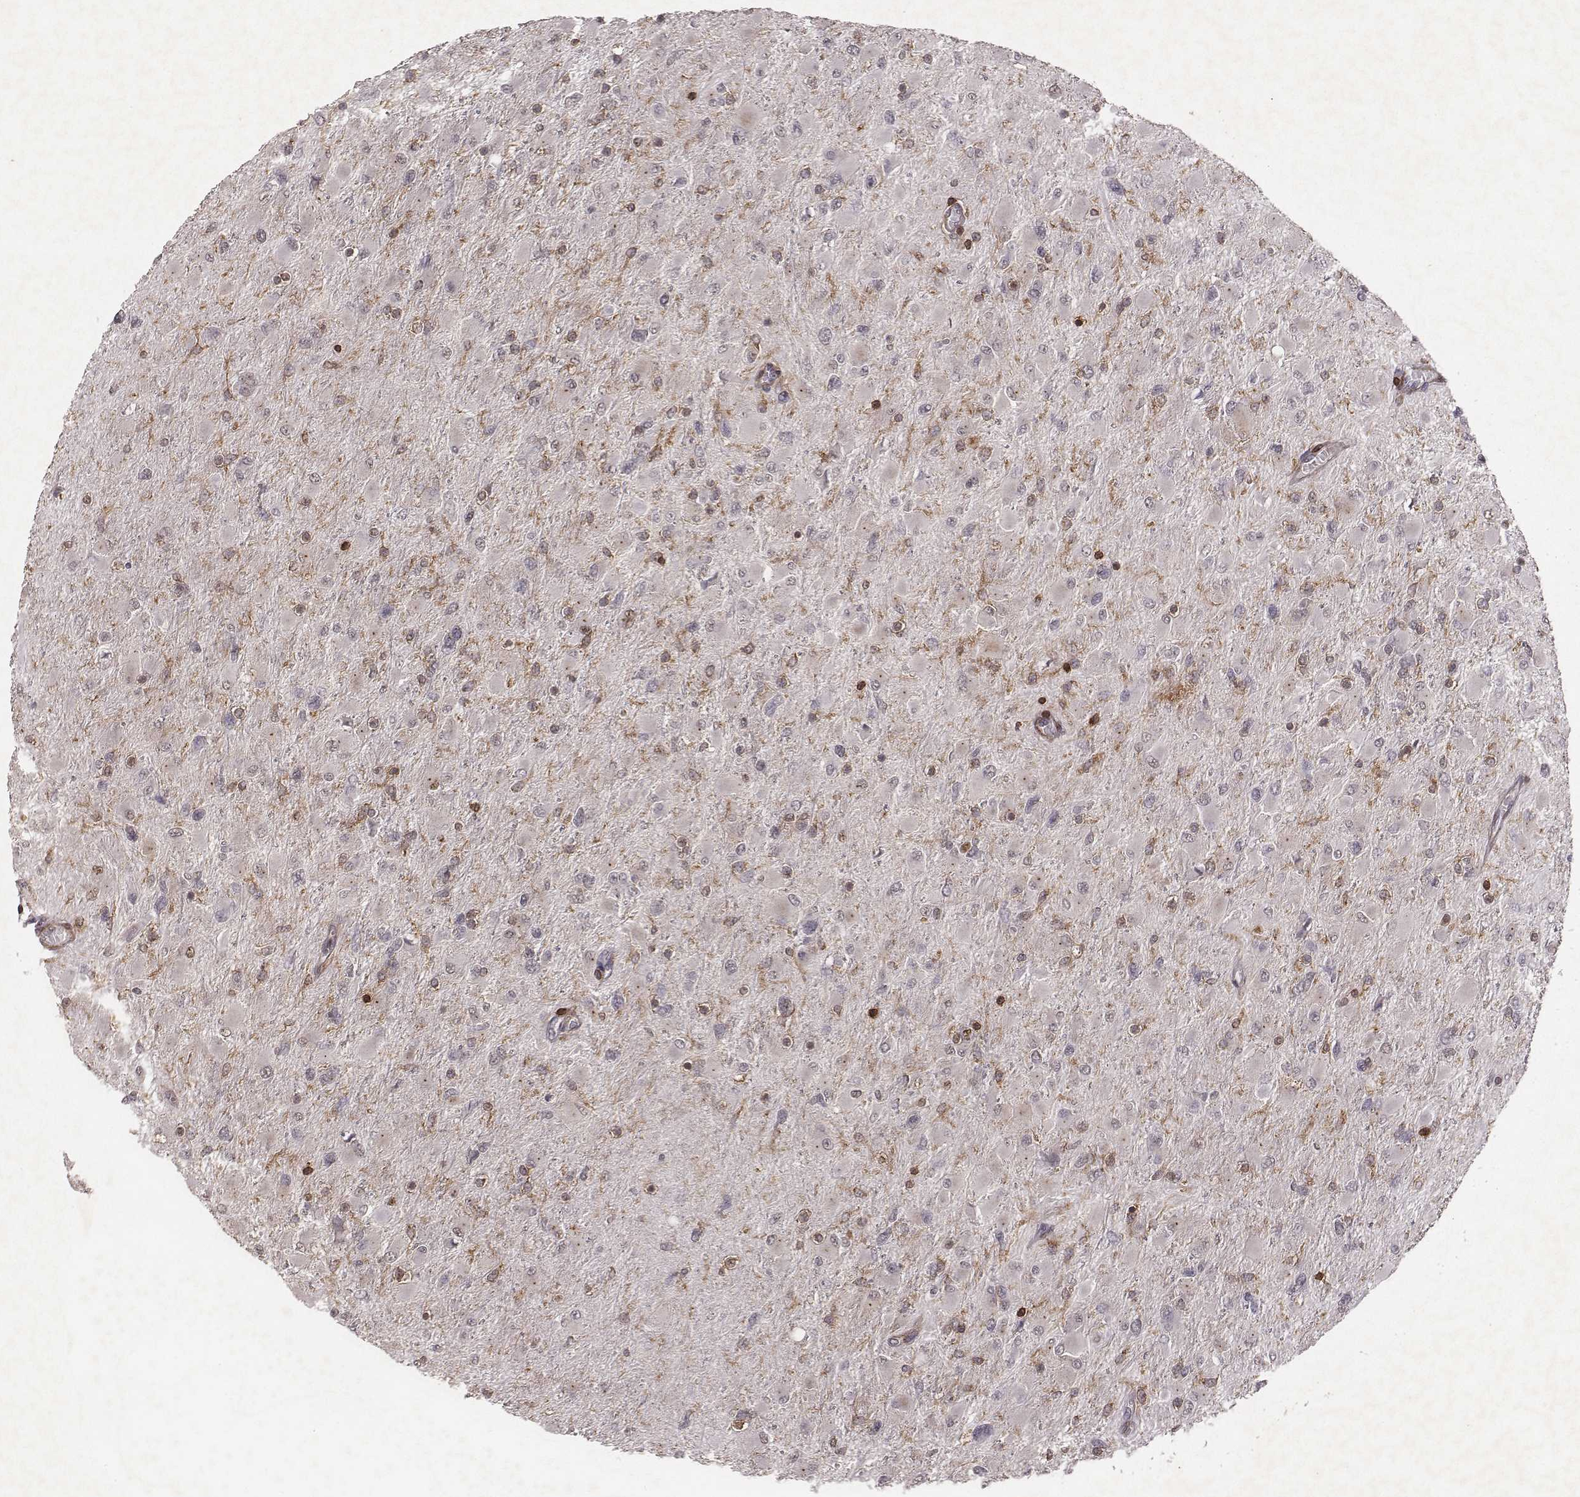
{"staining": {"intensity": "negative", "quantity": "none", "location": "none"}, "tissue": "glioma", "cell_type": "Tumor cells", "image_type": "cancer", "snomed": [{"axis": "morphology", "description": "Glioma, malignant, High grade"}, {"axis": "topography", "description": "Cerebral cortex"}], "caption": "High magnification brightfield microscopy of glioma stained with DAB (brown) and counterstained with hematoxylin (blue): tumor cells show no significant expression.", "gene": "PILRA", "patient": {"sex": "female", "age": 36}}